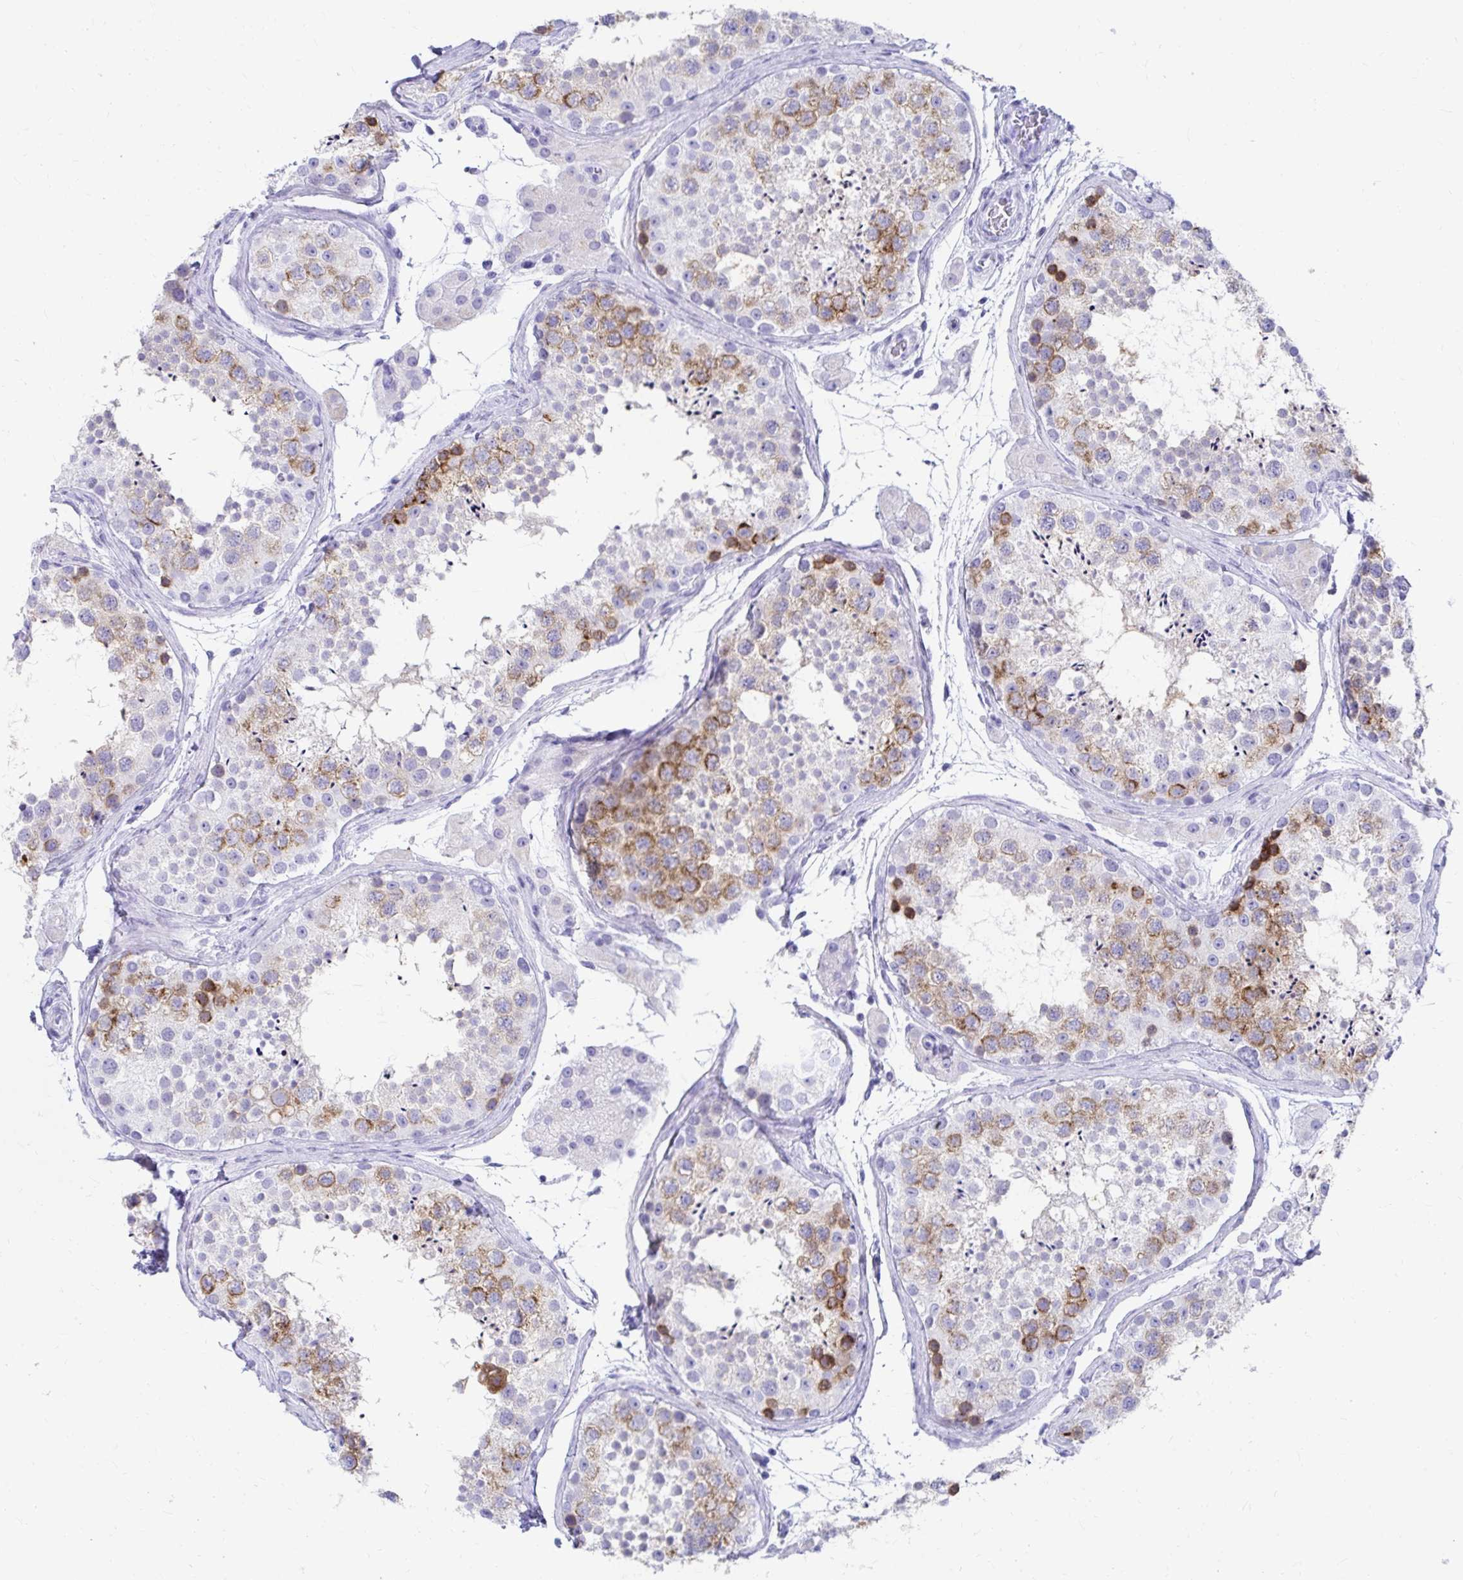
{"staining": {"intensity": "moderate", "quantity": "25%-75%", "location": "cytoplasmic/membranous"}, "tissue": "testis", "cell_type": "Cells in seminiferous ducts", "image_type": "normal", "snomed": [{"axis": "morphology", "description": "Normal tissue, NOS"}, {"axis": "topography", "description": "Testis"}], "caption": "Approximately 25%-75% of cells in seminiferous ducts in normal human testis reveal moderate cytoplasmic/membranous protein positivity as visualized by brown immunohistochemical staining.", "gene": "DPEP3", "patient": {"sex": "male", "age": 41}}